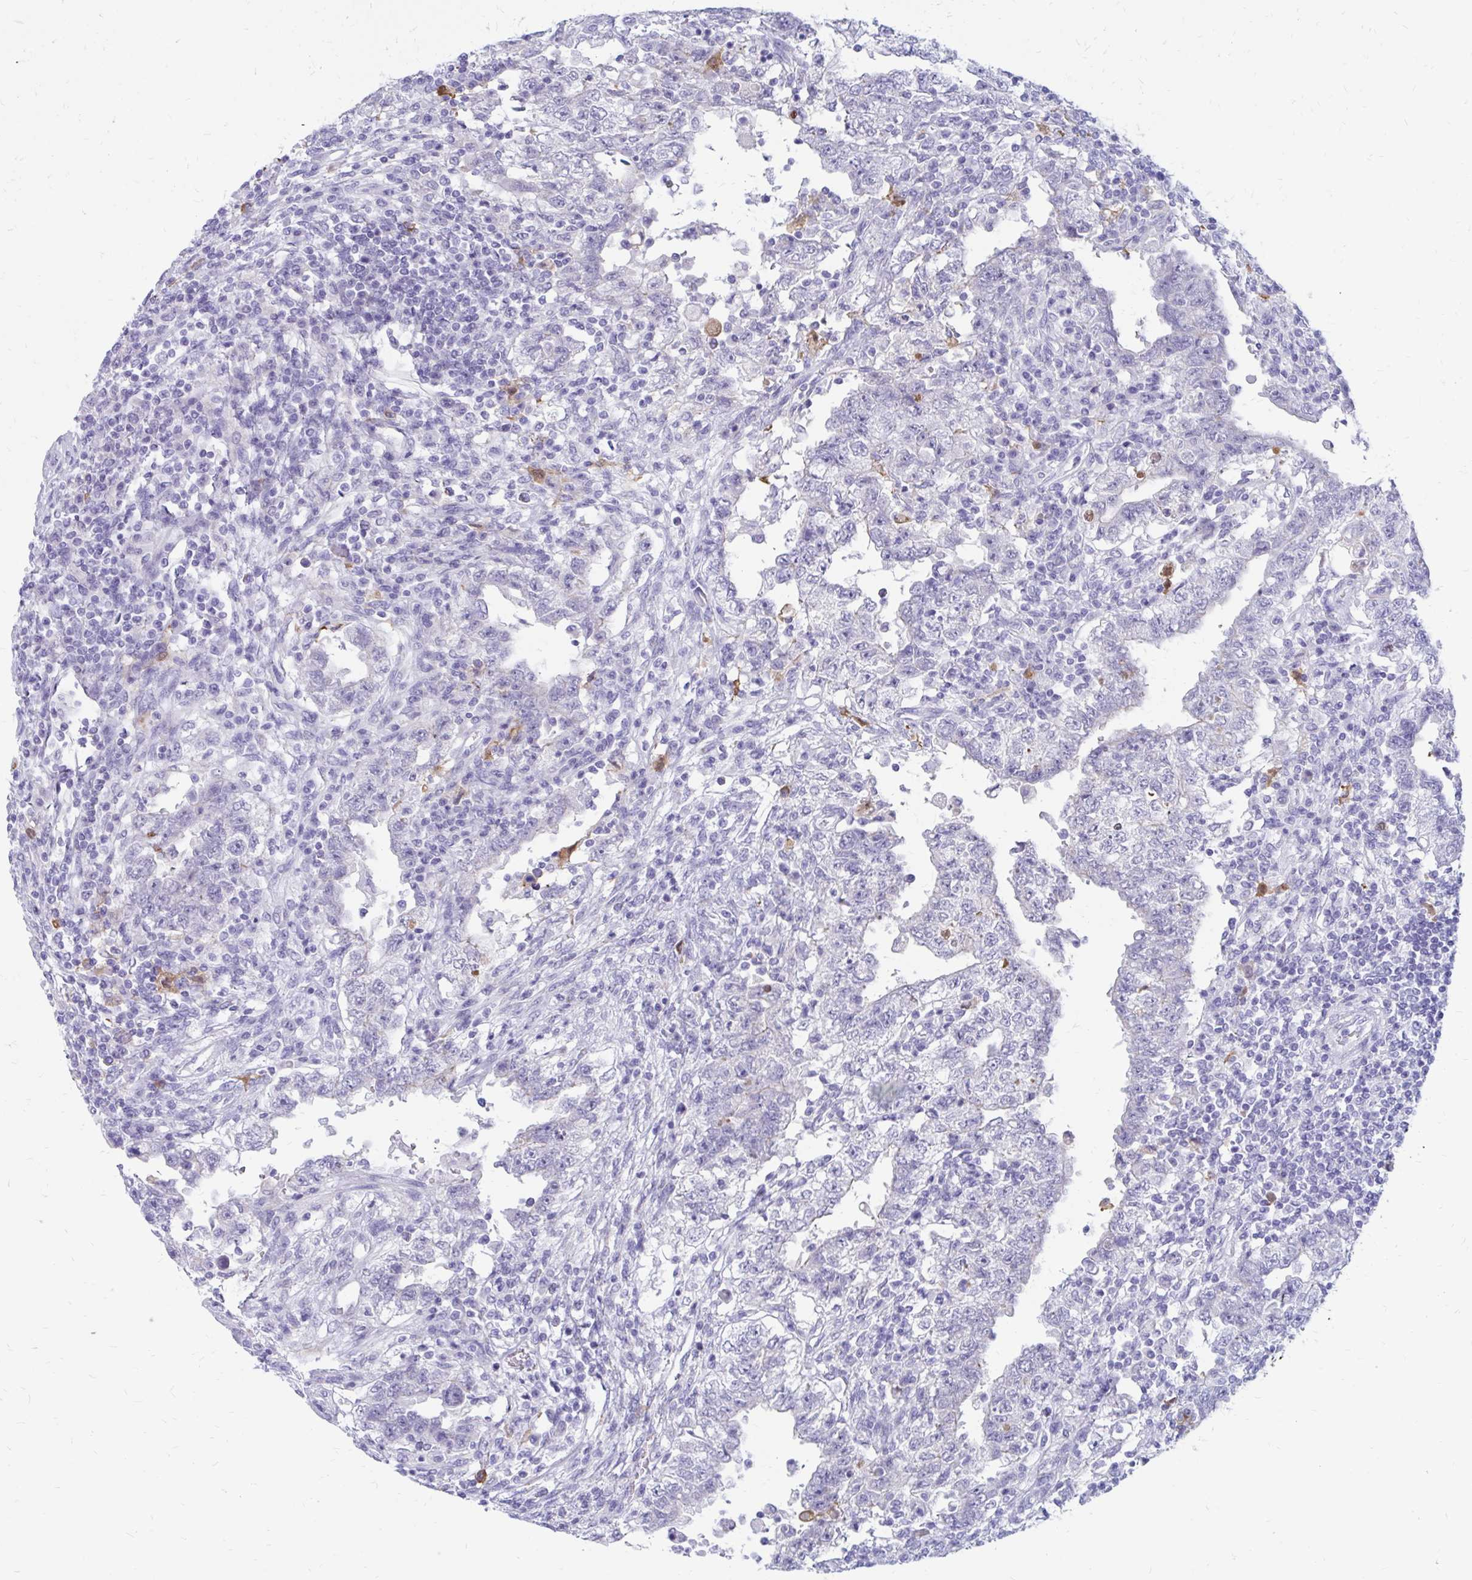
{"staining": {"intensity": "negative", "quantity": "none", "location": "none"}, "tissue": "testis cancer", "cell_type": "Tumor cells", "image_type": "cancer", "snomed": [{"axis": "morphology", "description": "Carcinoma, Embryonal, NOS"}, {"axis": "topography", "description": "Testis"}], "caption": "Immunohistochemistry (IHC) of testis cancer (embryonal carcinoma) demonstrates no staining in tumor cells.", "gene": "IGSF5", "patient": {"sex": "male", "age": 26}}